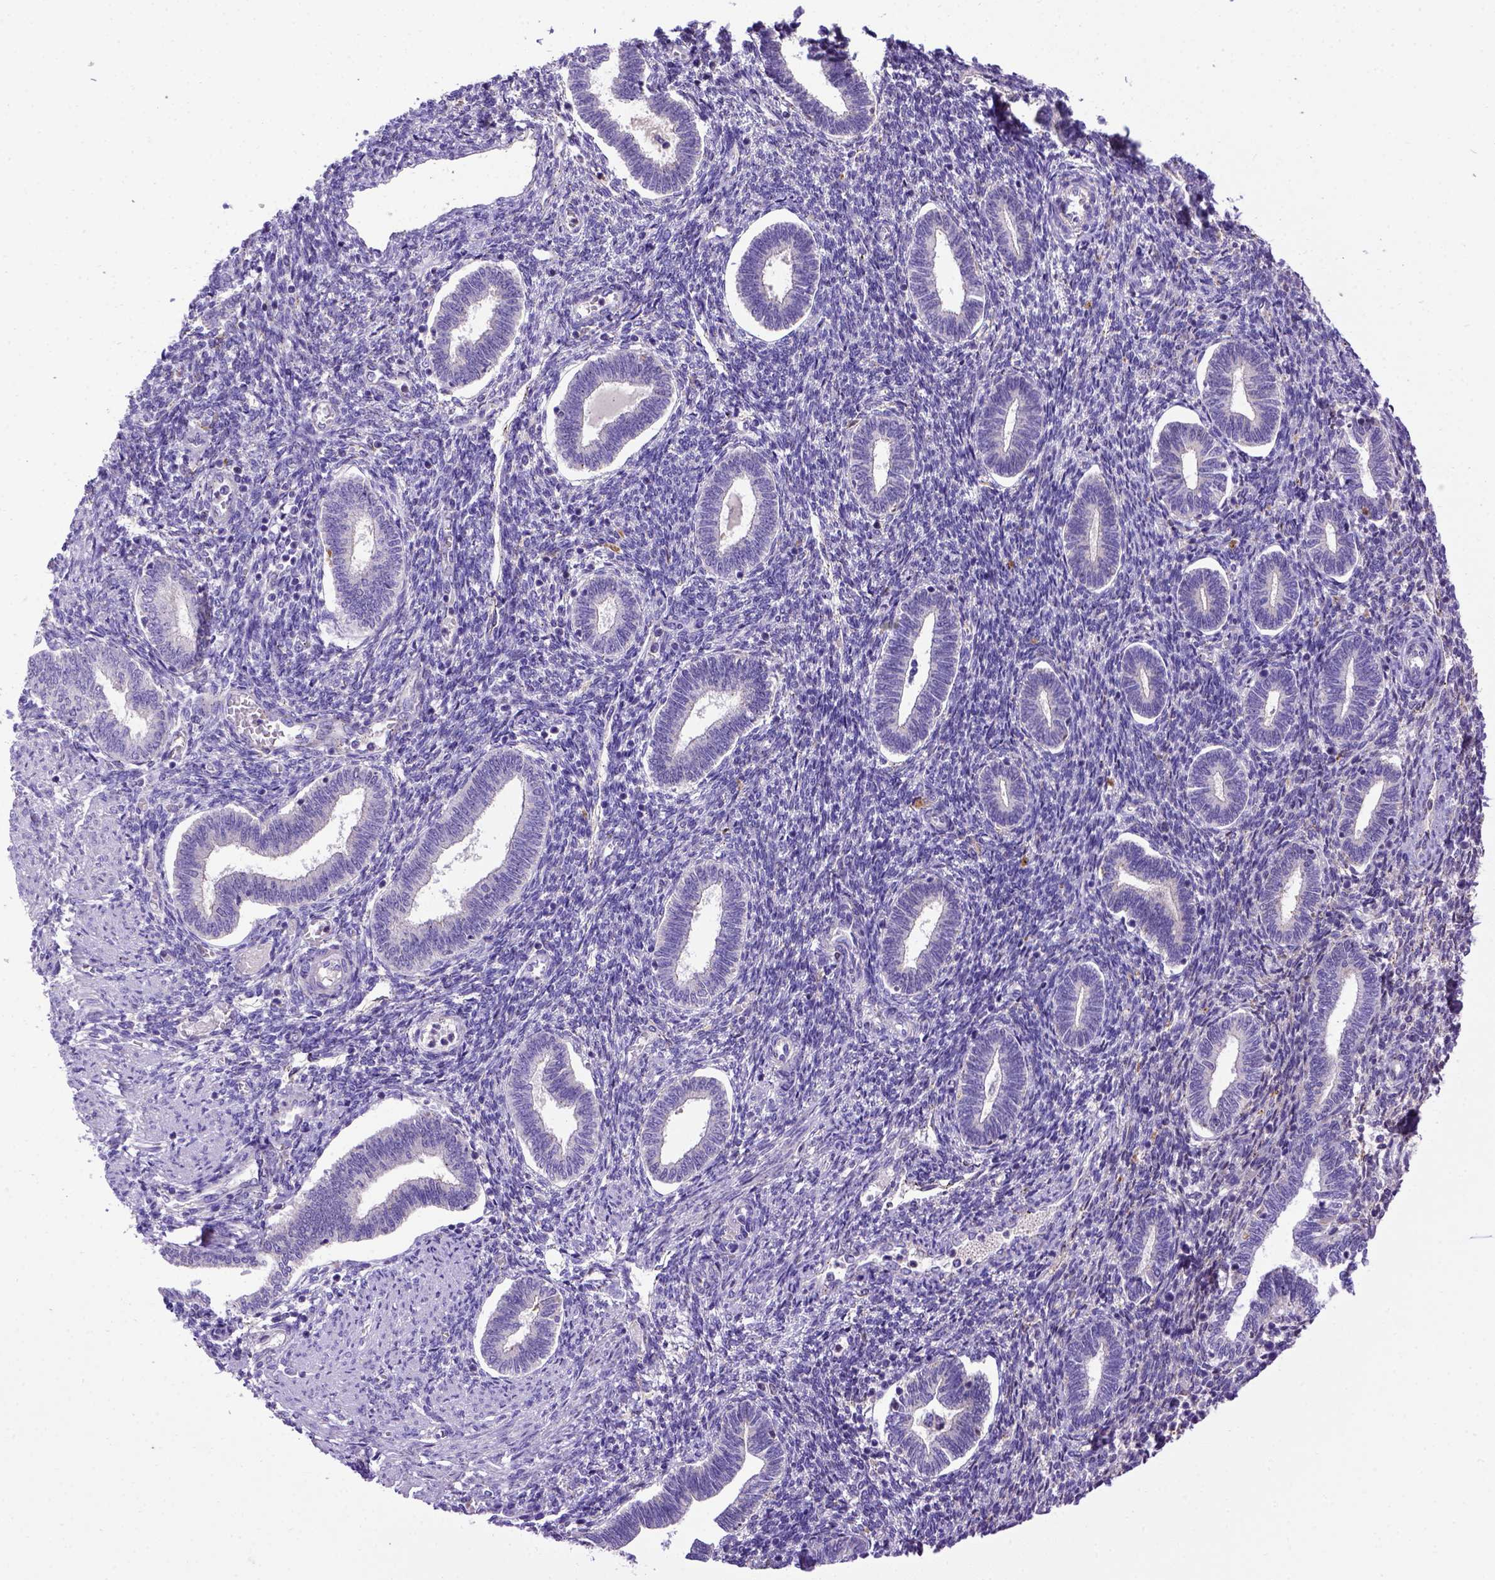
{"staining": {"intensity": "negative", "quantity": "none", "location": "none"}, "tissue": "endometrium", "cell_type": "Cells in endometrial stroma", "image_type": "normal", "snomed": [{"axis": "morphology", "description": "Normal tissue, NOS"}, {"axis": "topography", "description": "Endometrium"}], "caption": "Photomicrograph shows no protein expression in cells in endometrial stroma of unremarkable endometrium. (Immunohistochemistry, brightfield microscopy, high magnification).", "gene": "ADAM12", "patient": {"sex": "female", "age": 42}}